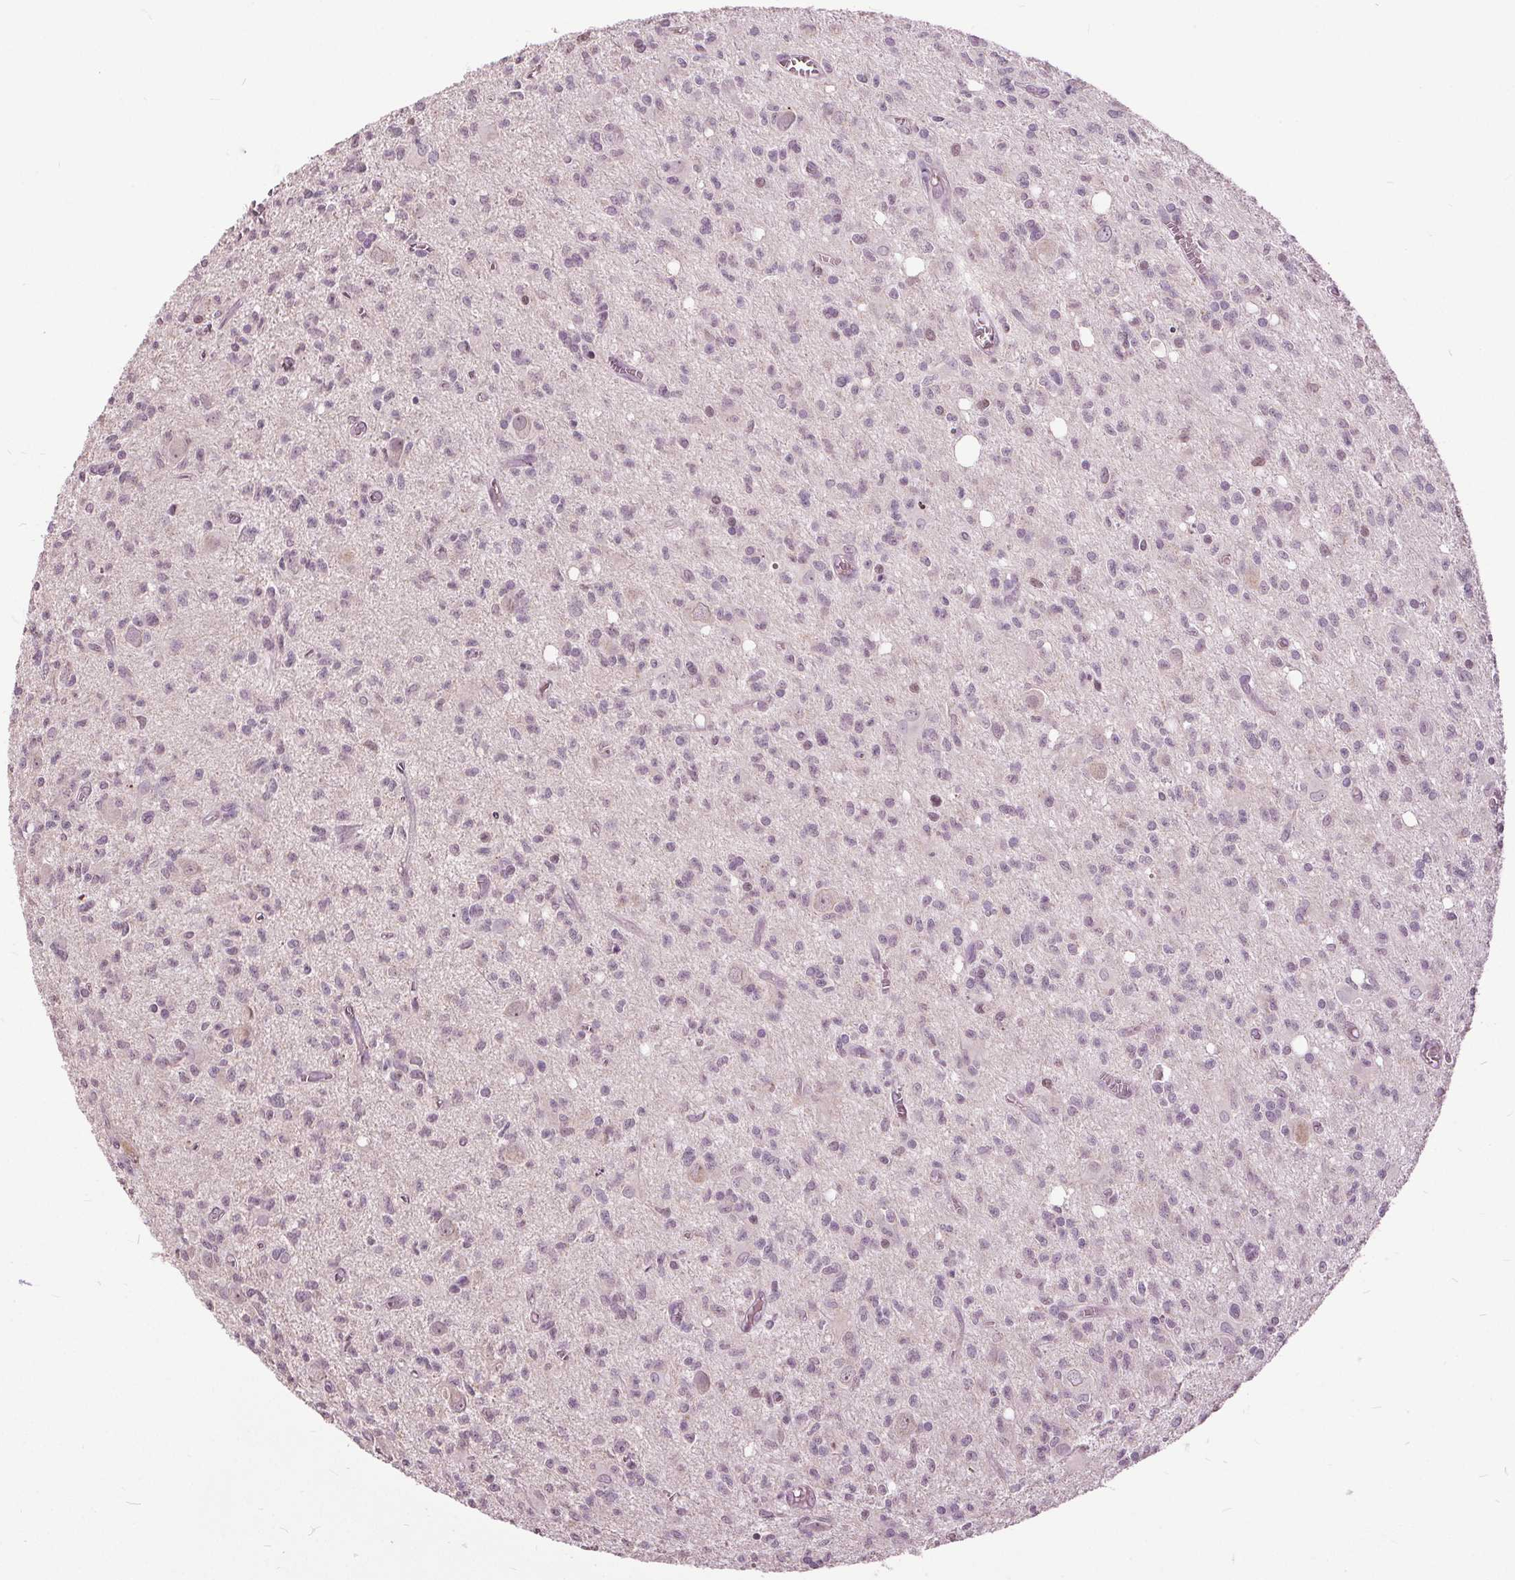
{"staining": {"intensity": "negative", "quantity": "none", "location": "none"}, "tissue": "glioma", "cell_type": "Tumor cells", "image_type": "cancer", "snomed": [{"axis": "morphology", "description": "Glioma, malignant, Low grade"}, {"axis": "topography", "description": "Brain"}], "caption": "DAB (3,3'-diaminobenzidine) immunohistochemical staining of human glioma reveals no significant positivity in tumor cells.", "gene": "CXCL16", "patient": {"sex": "male", "age": 64}}